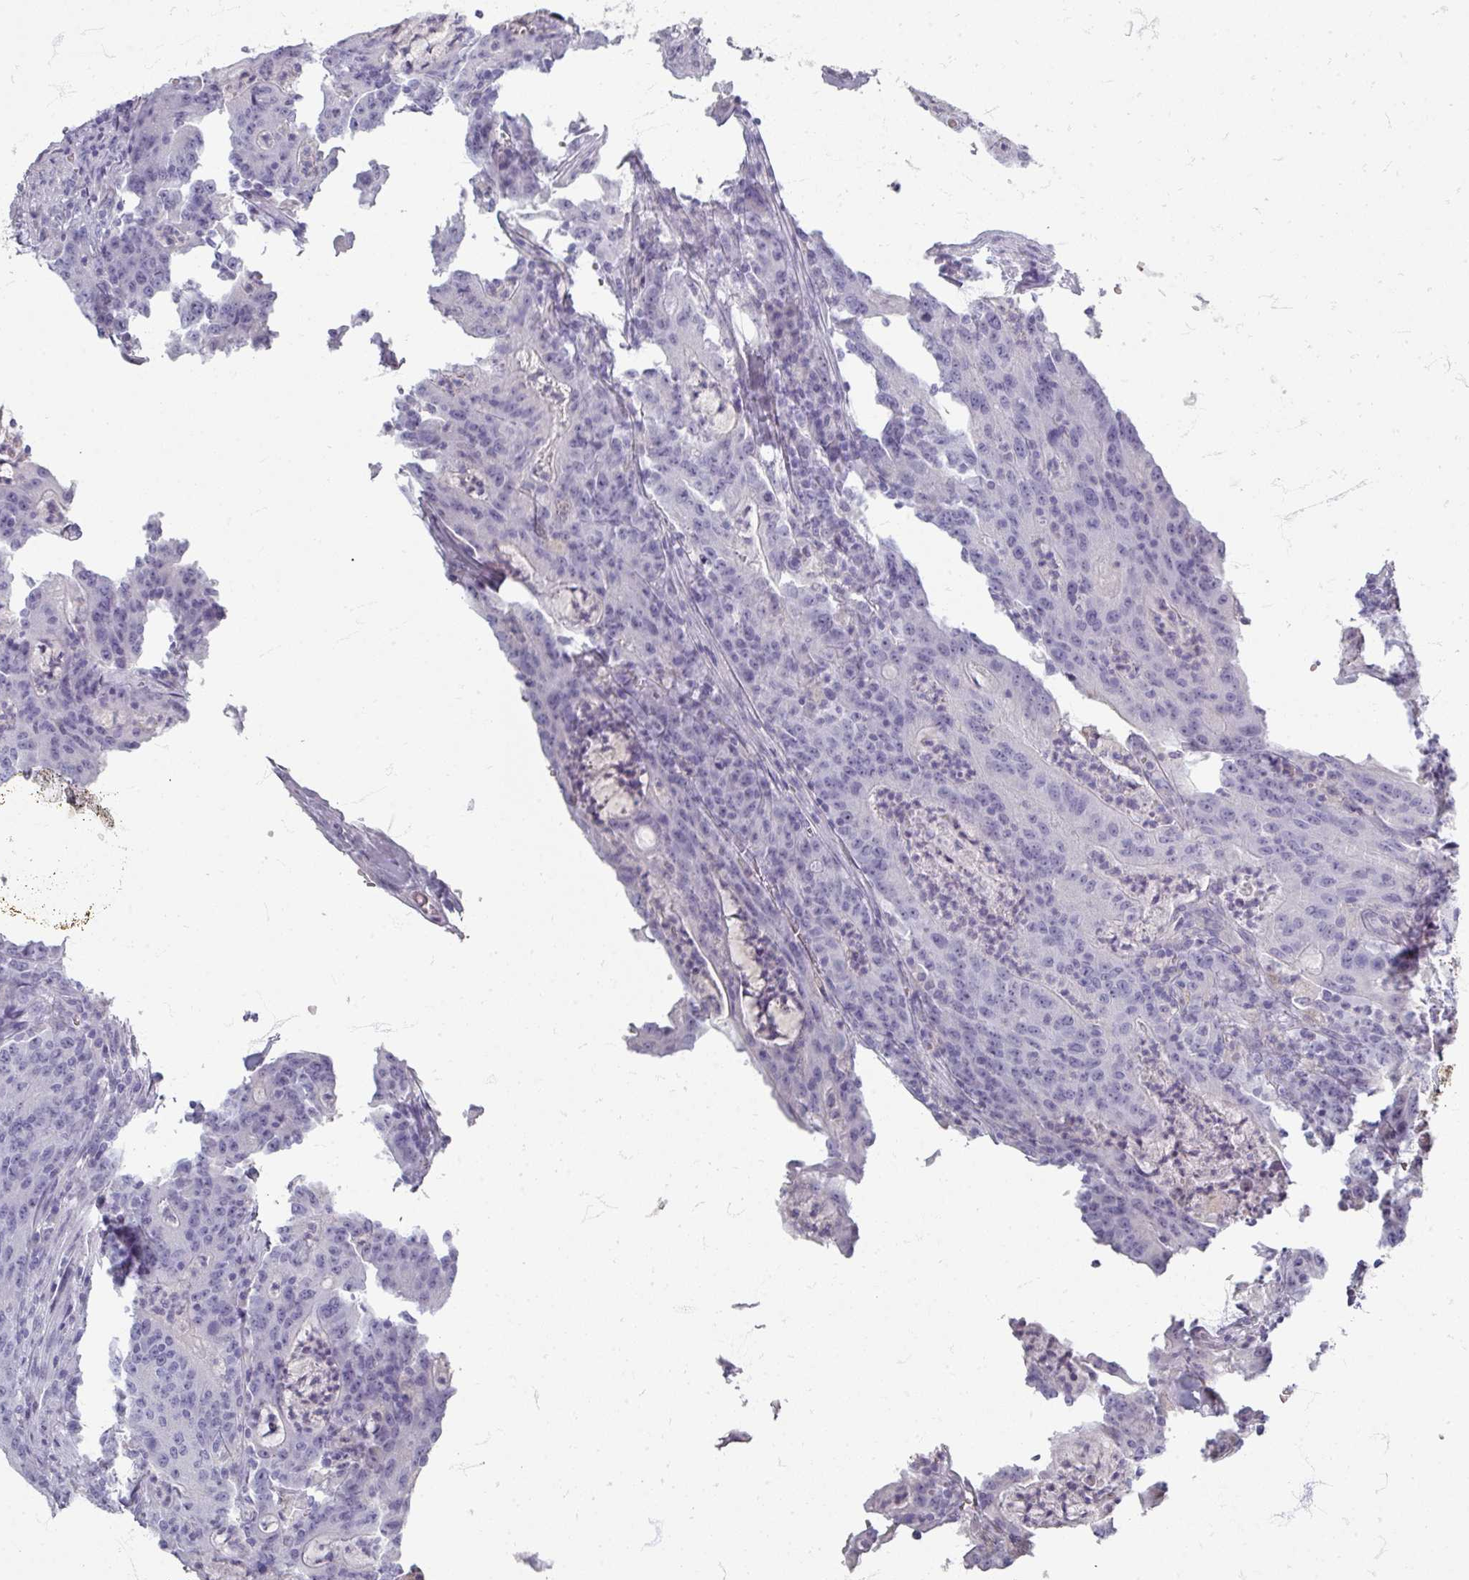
{"staining": {"intensity": "negative", "quantity": "none", "location": "none"}, "tissue": "colorectal cancer", "cell_type": "Tumor cells", "image_type": "cancer", "snomed": [{"axis": "morphology", "description": "Adenocarcinoma, NOS"}, {"axis": "topography", "description": "Colon"}], "caption": "Colorectal adenocarcinoma stained for a protein using IHC displays no positivity tumor cells.", "gene": "ZNF878", "patient": {"sex": "male", "age": 83}}